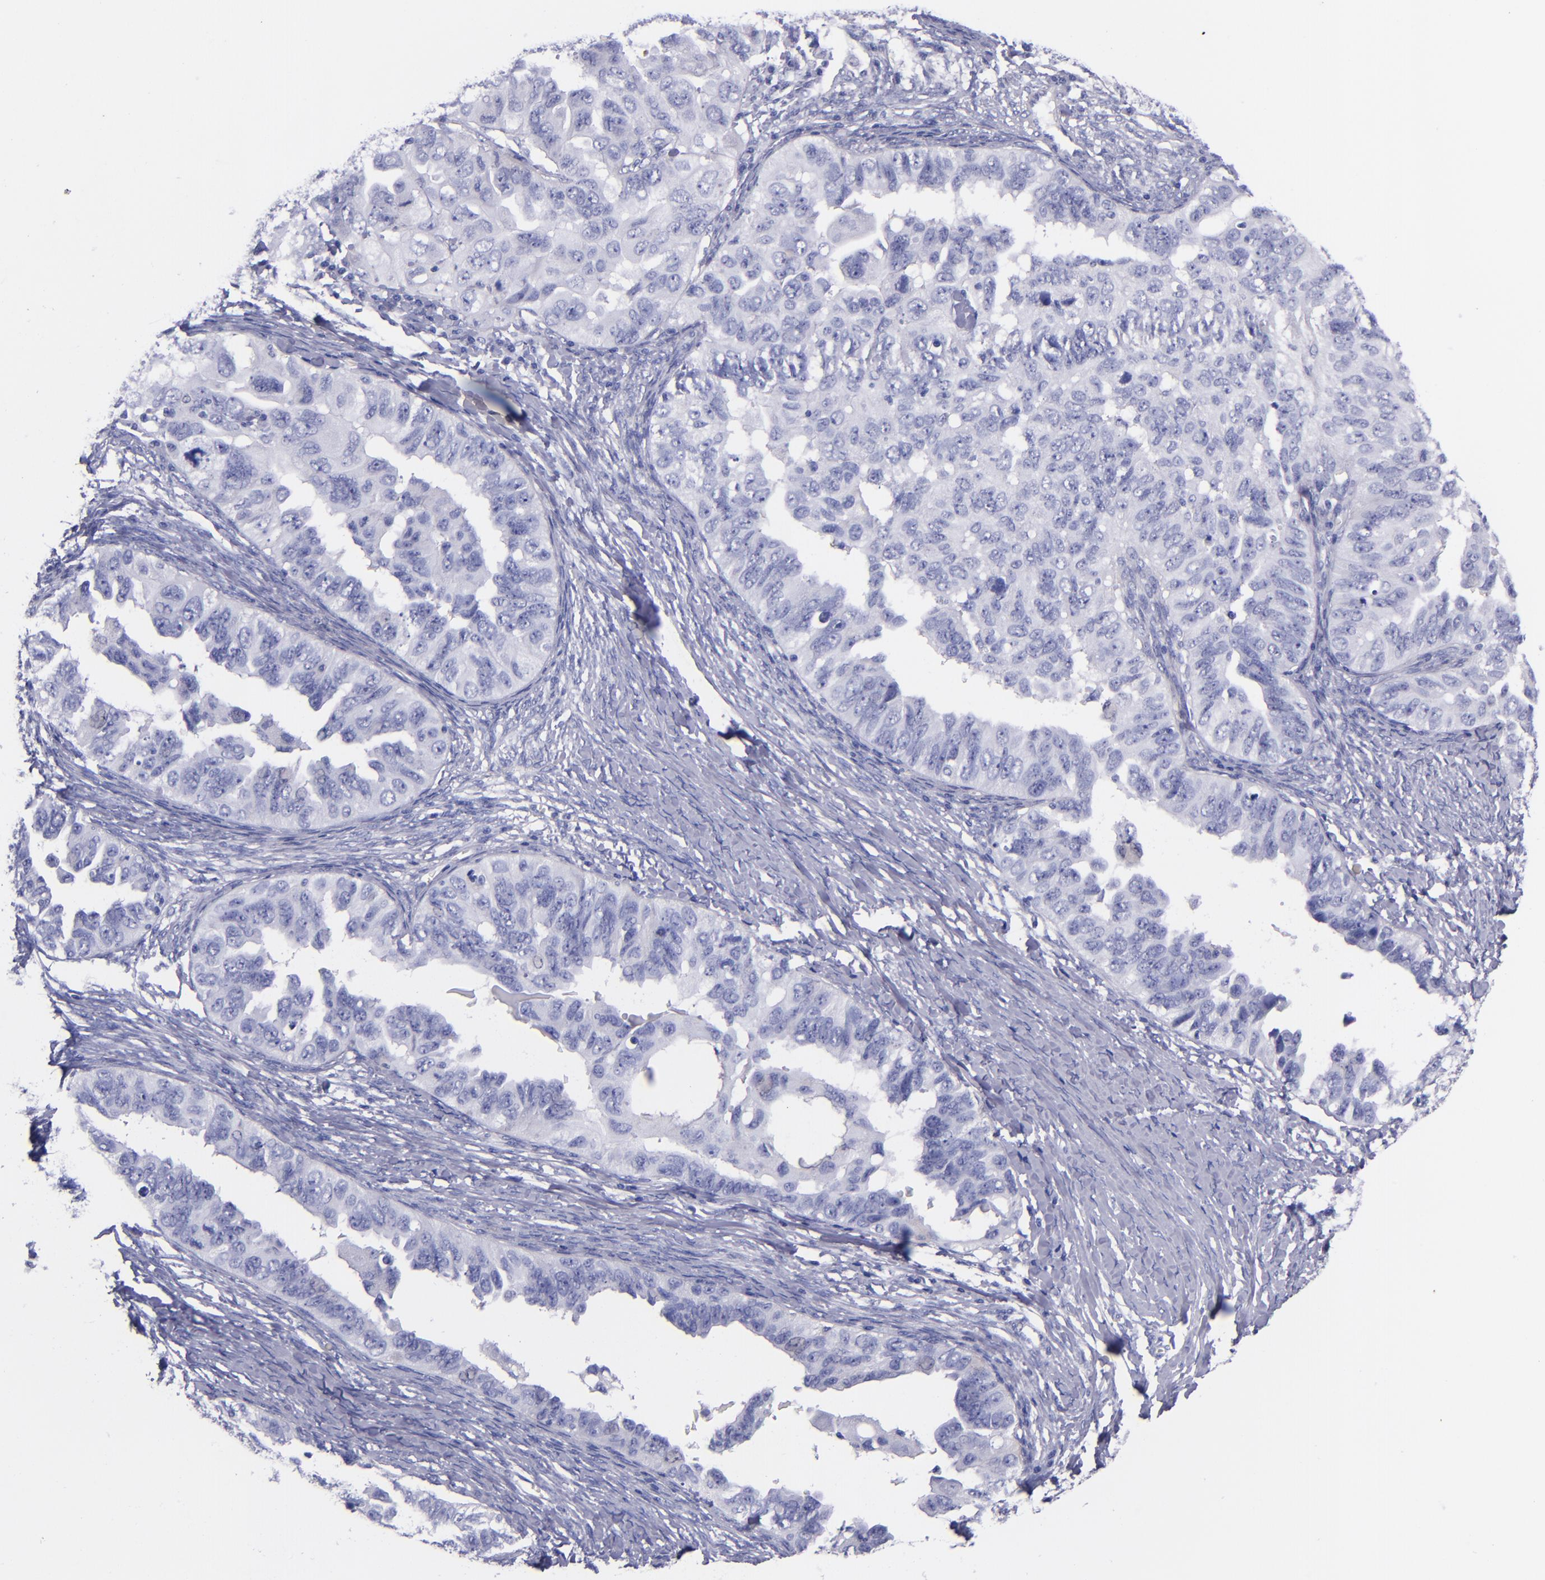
{"staining": {"intensity": "negative", "quantity": "none", "location": "none"}, "tissue": "ovarian cancer", "cell_type": "Tumor cells", "image_type": "cancer", "snomed": [{"axis": "morphology", "description": "Cystadenocarcinoma, serous, NOS"}, {"axis": "topography", "description": "Ovary"}], "caption": "DAB immunohistochemical staining of ovarian serous cystadenocarcinoma exhibits no significant expression in tumor cells.", "gene": "SV2A", "patient": {"sex": "female", "age": 82}}